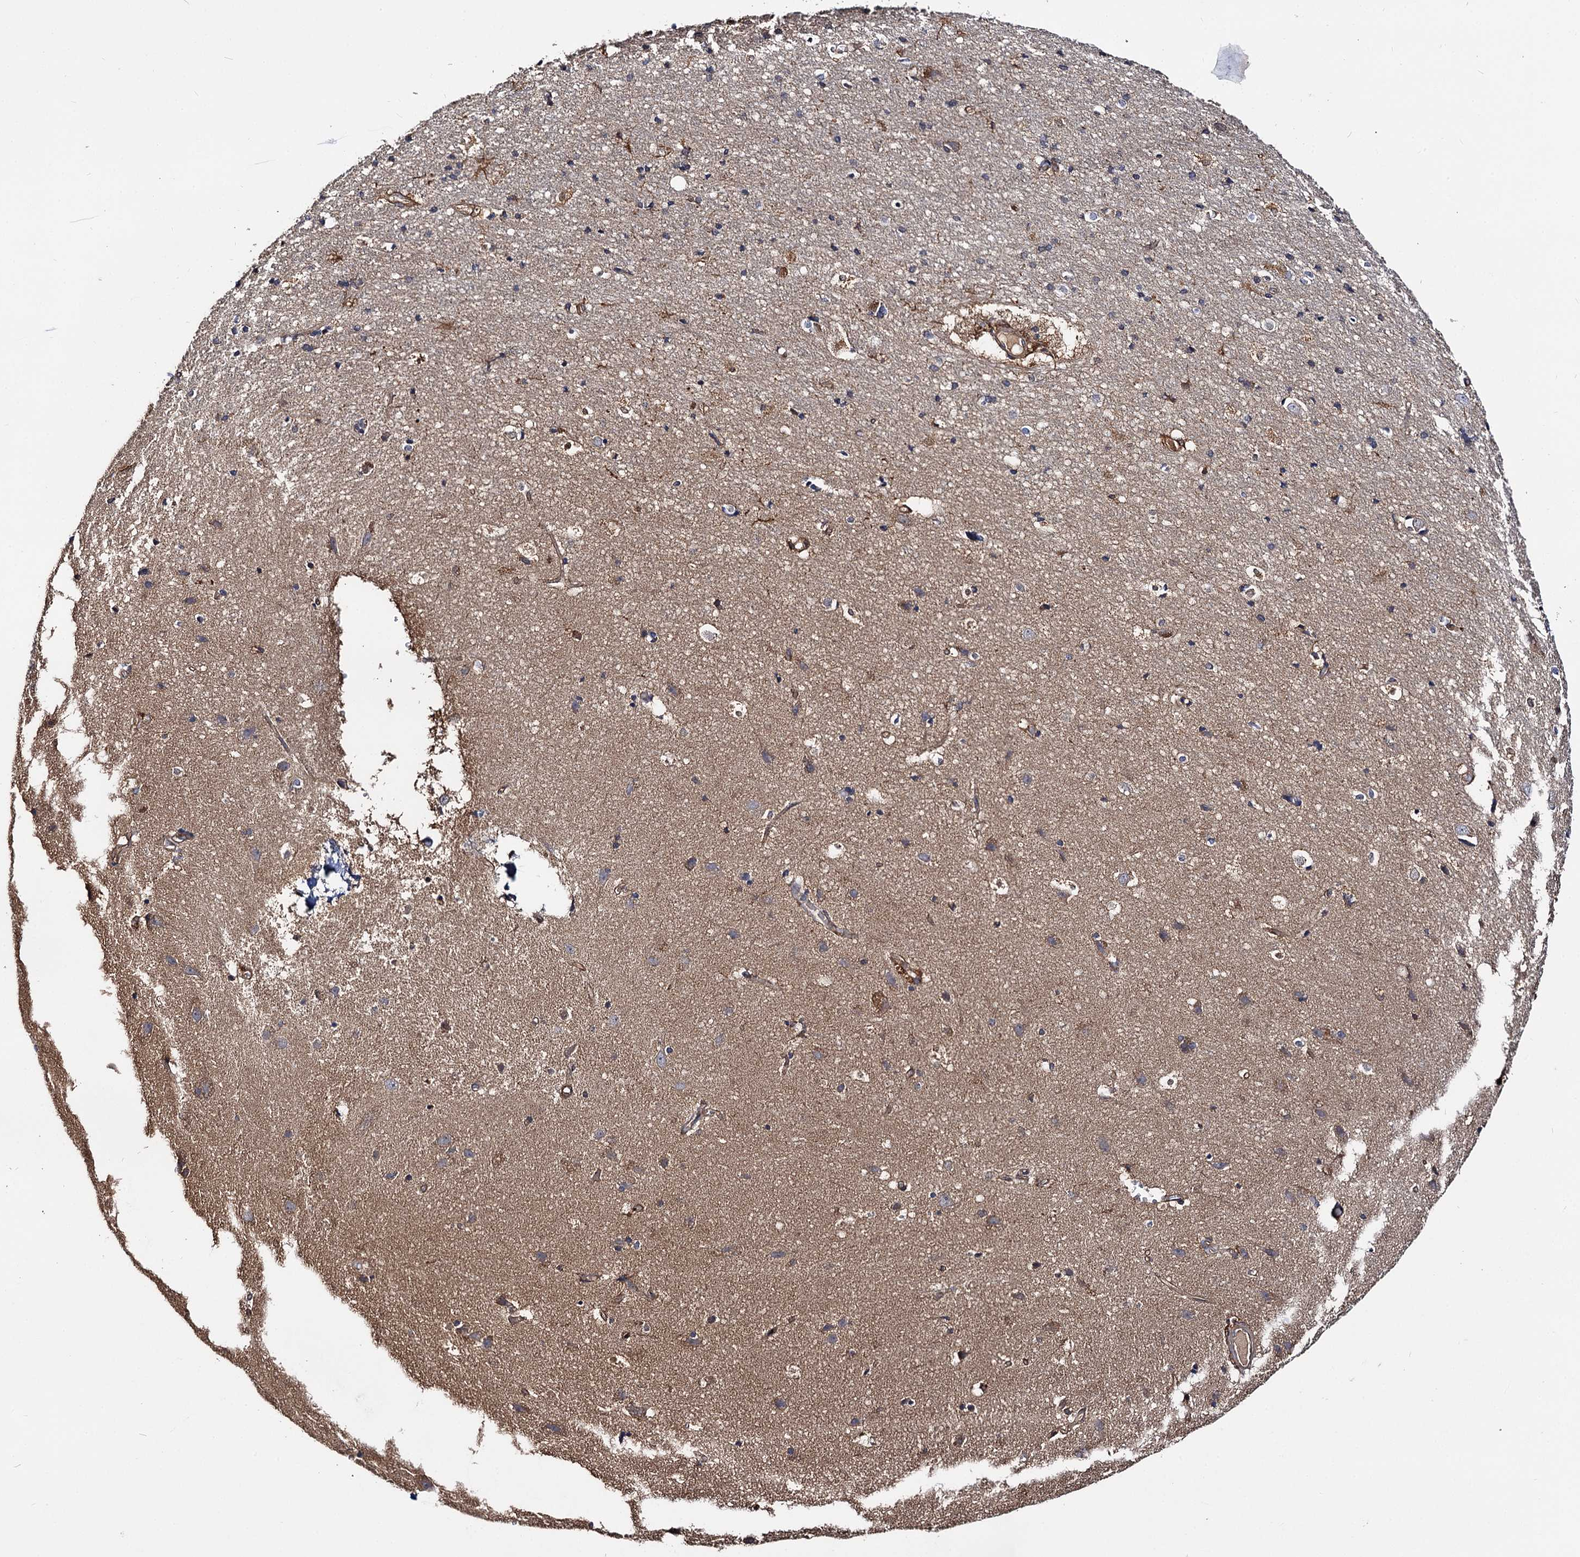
{"staining": {"intensity": "weak", "quantity": ">75%", "location": "cytoplasmic/membranous"}, "tissue": "cerebral cortex", "cell_type": "Endothelial cells", "image_type": "normal", "snomed": [{"axis": "morphology", "description": "Normal tissue, NOS"}, {"axis": "topography", "description": "Cerebral cortex"}], "caption": "This photomicrograph demonstrates normal cerebral cortex stained with IHC to label a protein in brown. The cytoplasmic/membranous of endothelial cells show weak positivity for the protein. Nuclei are counter-stained blue.", "gene": "IDI1", "patient": {"sex": "male", "age": 54}}